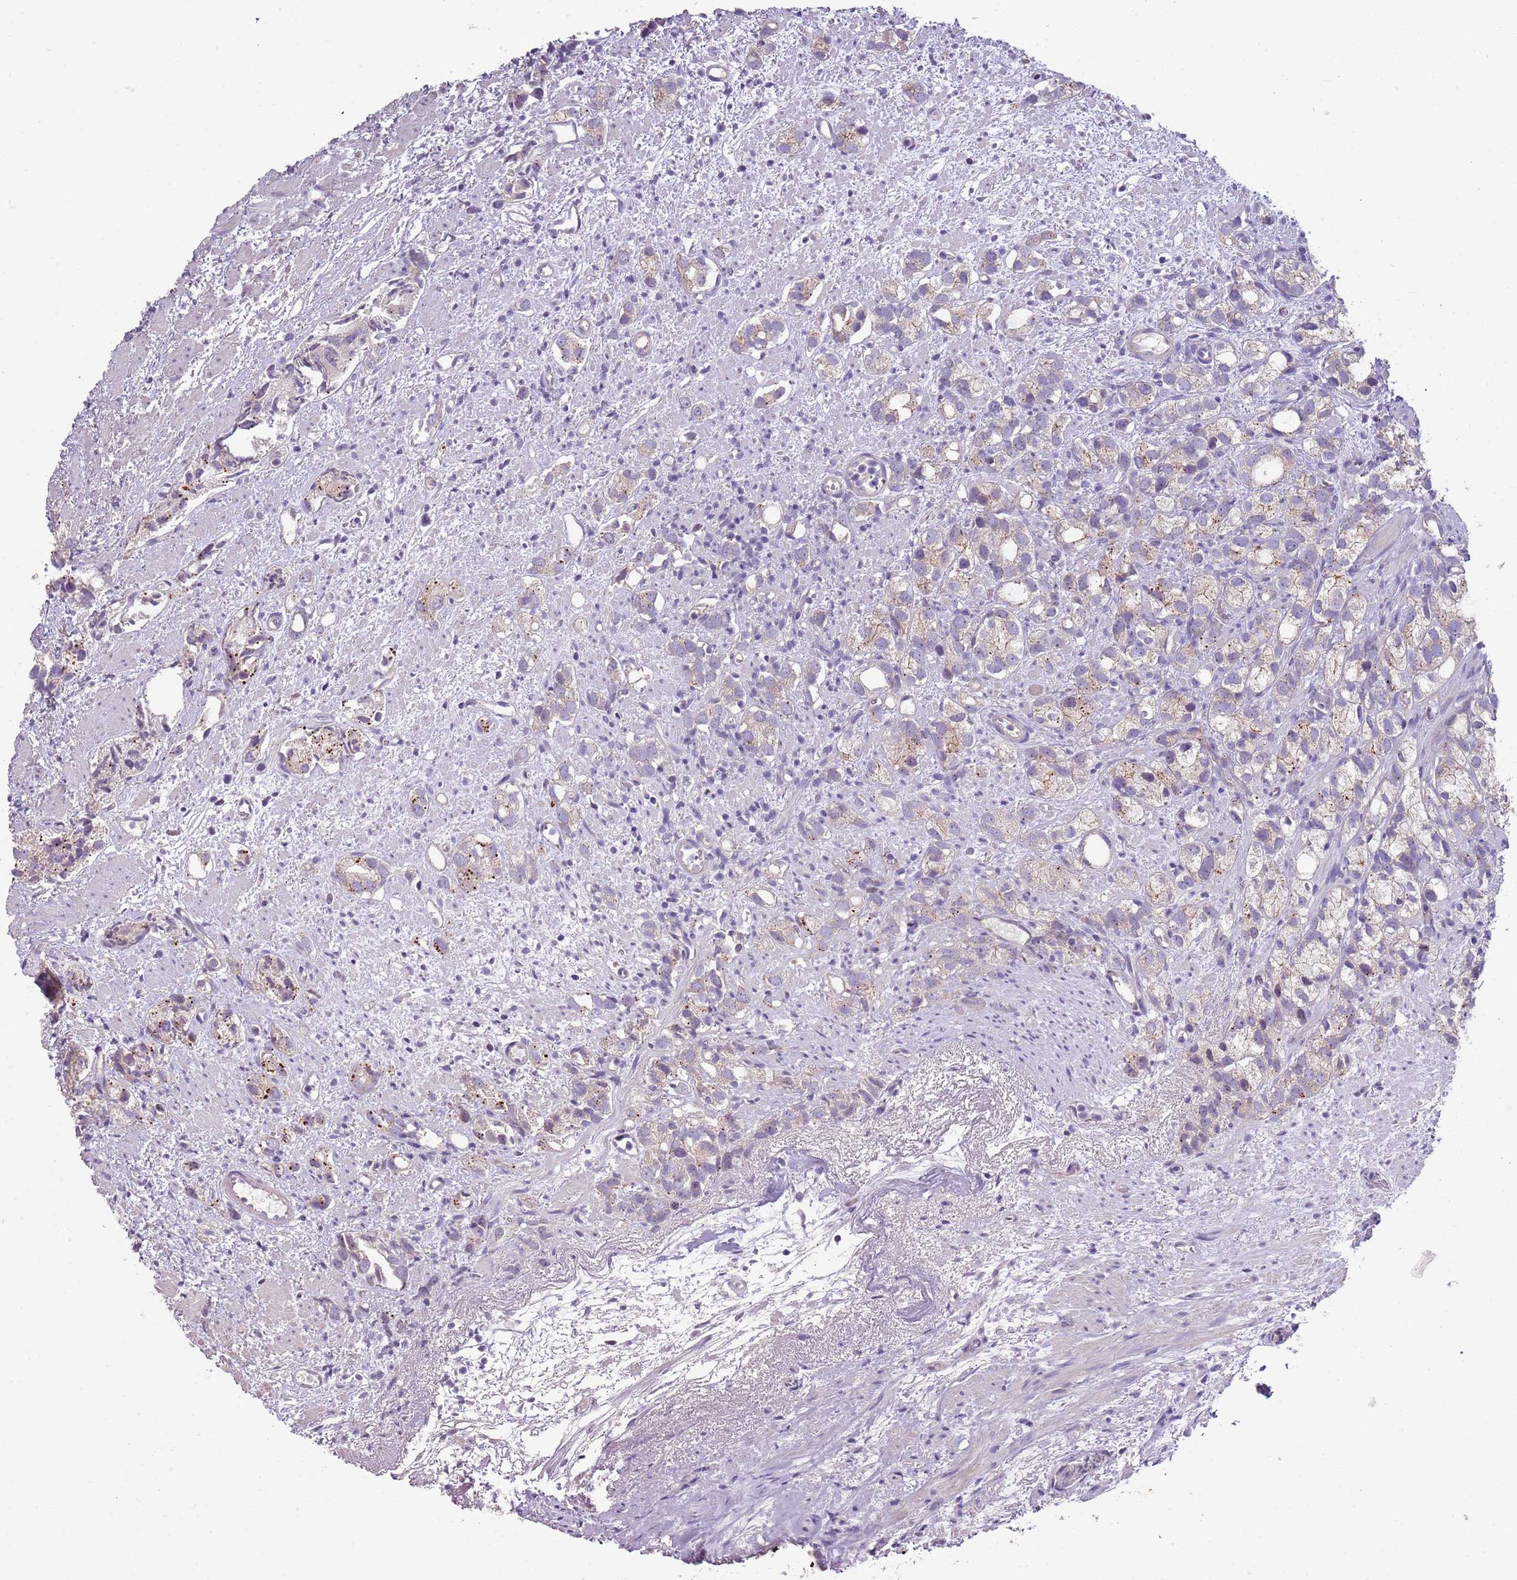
{"staining": {"intensity": "negative", "quantity": "none", "location": "none"}, "tissue": "prostate cancer", "cell_type": "Tumor cells", "image_type": "cancer", "snomed": [{"axis": "morphology", "description": "Adenocarcinoma, High grade"}, {"axis": "topography", "description": "Prostate"}], "caption": "Immunohistochemistry micrograph of neoplastic tissue: human prostate adenocarcinoma (high-grade) stained with DAB shows no significant protein positivity in tumor cells.", "gene": "ZNF583", "patient": {"sex": "male", "age": 82}}